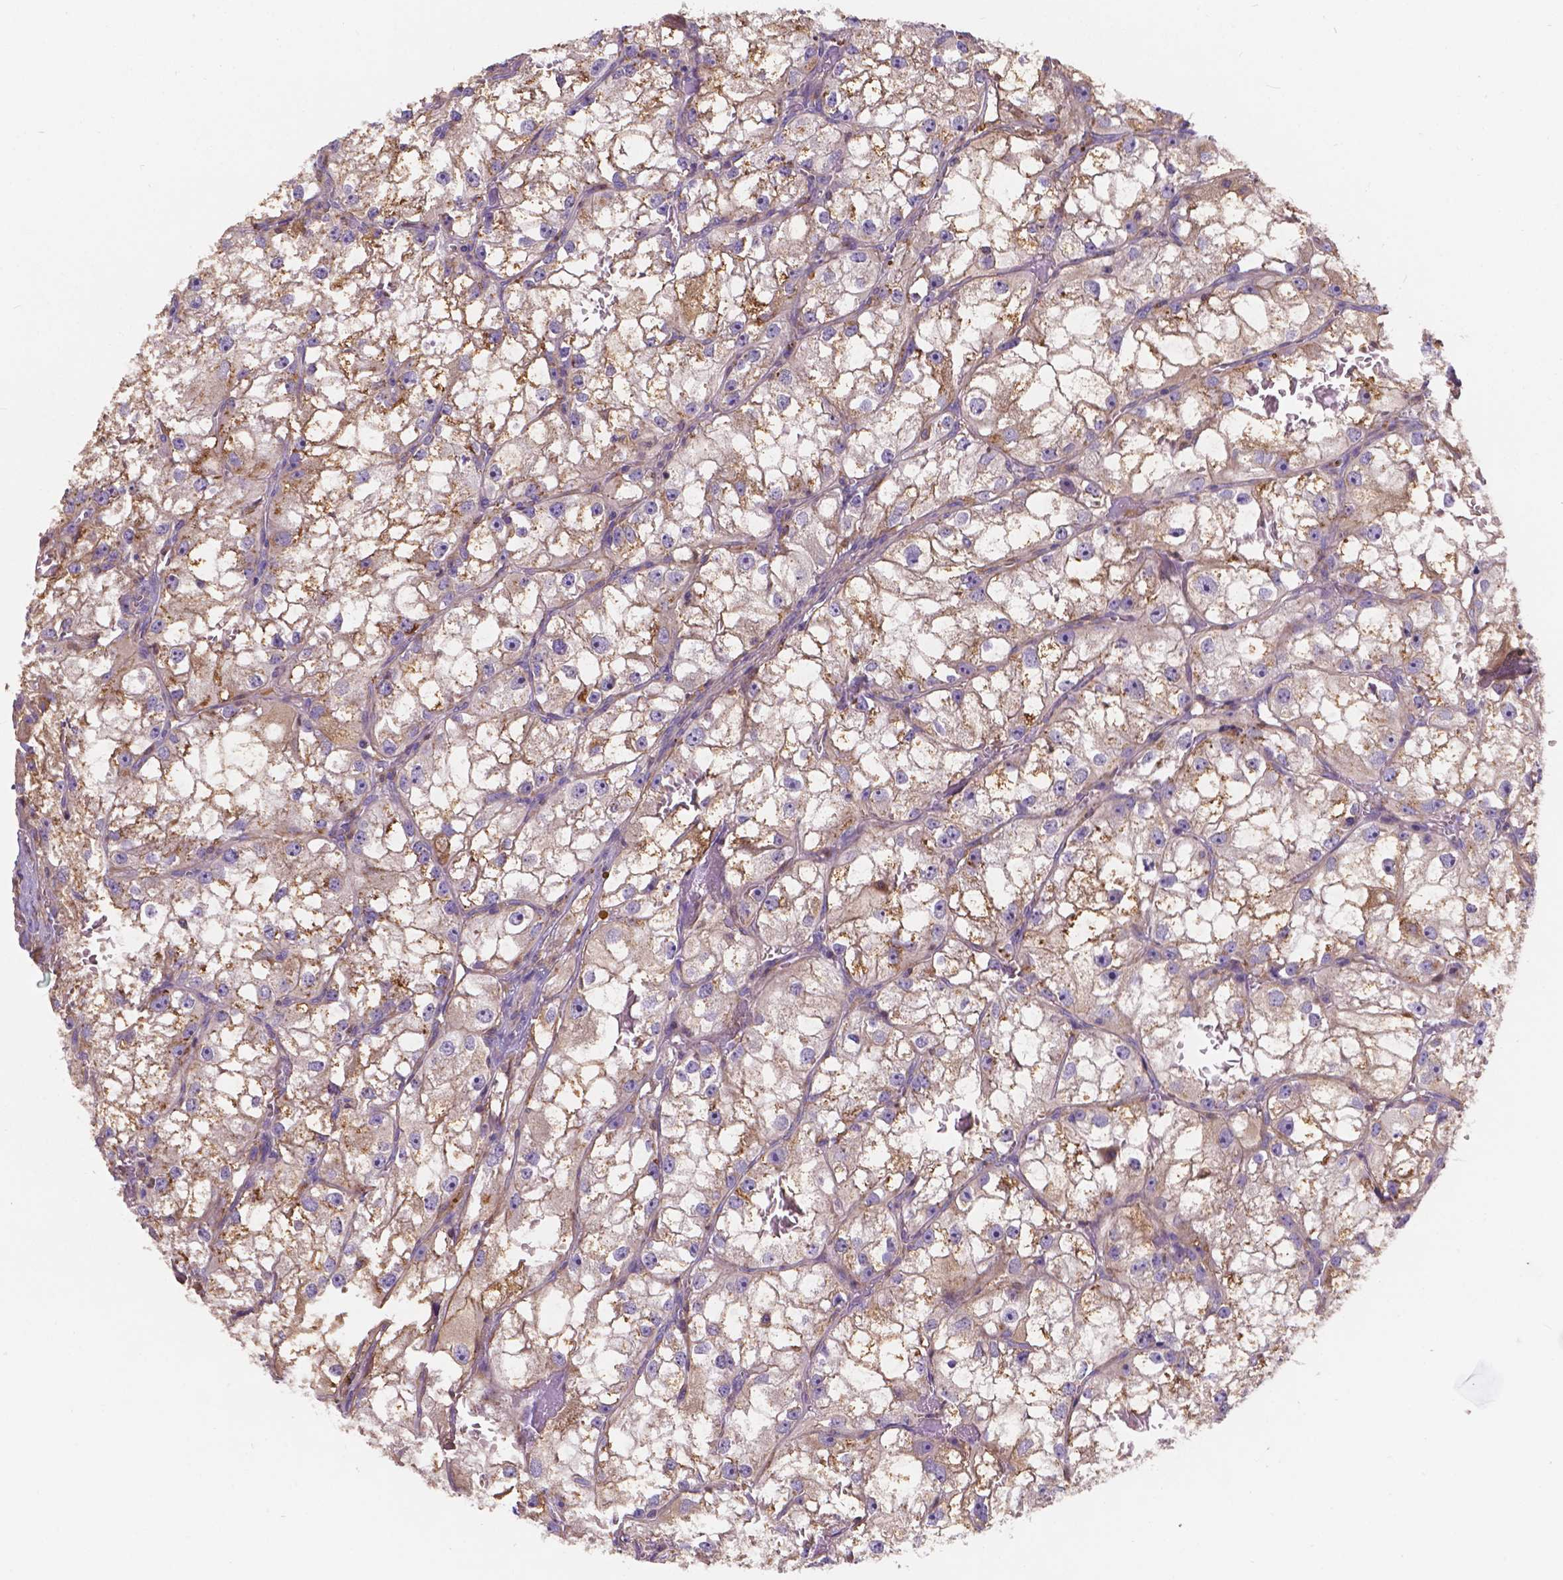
{"staining": {"intensity": "strong", "quantity": ">75%", "location": "cytoplasmic/membranous"}, "tissue": "renal cancer", "cell_type": "Tumor cells", "image_type": "cancer", "snomed": [{"axis": "morphology", "description": "Adenocarcinoma, NOS"}, {"axis": "topography", "description": "Kidney"}], "caption": "Human adenocarcinoma (renal) stained with a brown dye exhibits strong cytoplasmic/membranous positive positivity in approximately >75% of tumor cells.", "gene": "CDK10", "patient": {"sex": "male", "age": 59}}